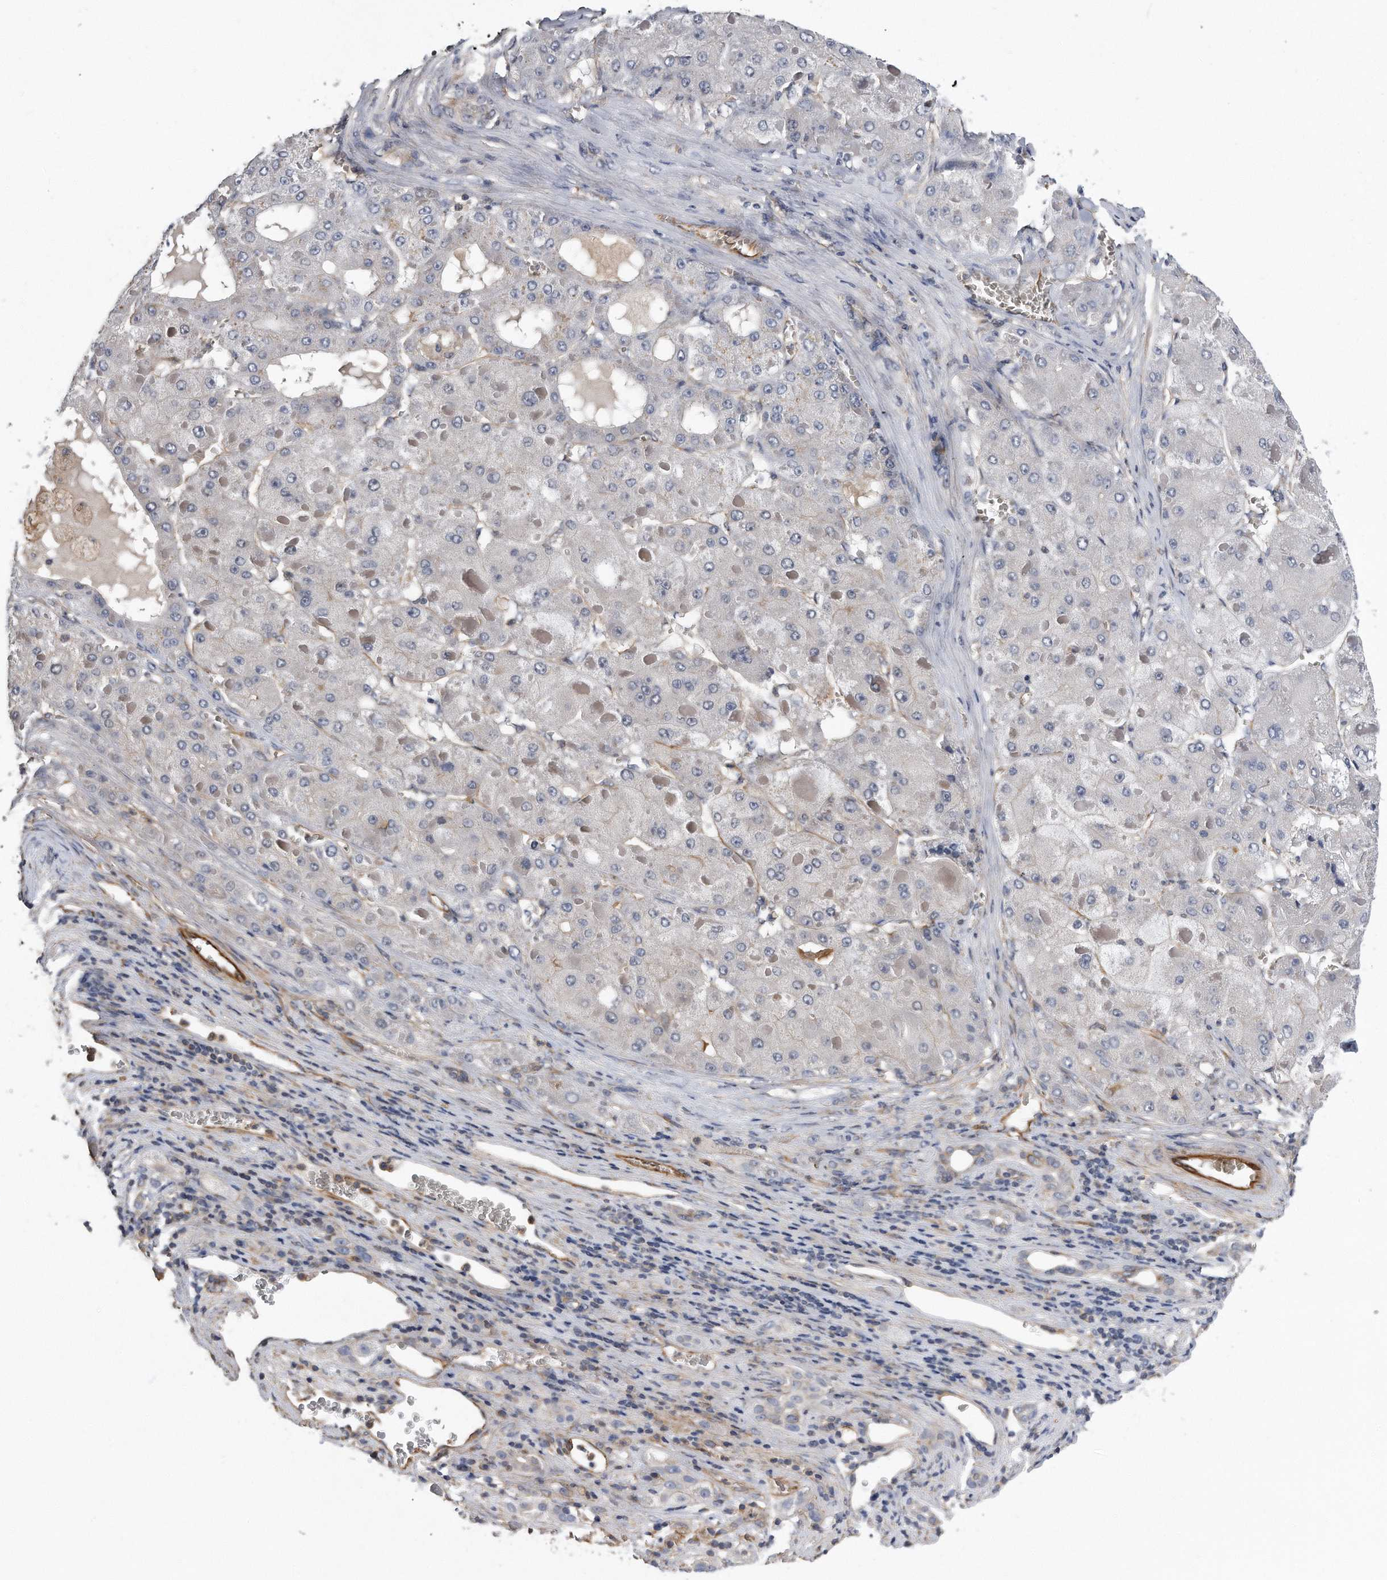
{"staining": {"intensity": "negative", "quantity": "none", "location": "none"}, "tissue": "liver cancer", "cell_type": "Tumor cells", "image_type": "cancer", "snomed": [{"axis": "morphology", "description": "Carcinoma, Hepatocellular, NOS"}, {"axis": "topography", "description": "Liver"}], "caption": "A micrograph of liver hepatocellular carcinoma stained for a protein displays no brown staining in tumor cells. (Stains: DAB (3,3'-diaminobenzidine) IHC with hematoxylin counter stain, Microscopy: brightfield microscopy at high magnification).", "gene": "GPC1", "patient": {"sex": "female", "age": 73}}